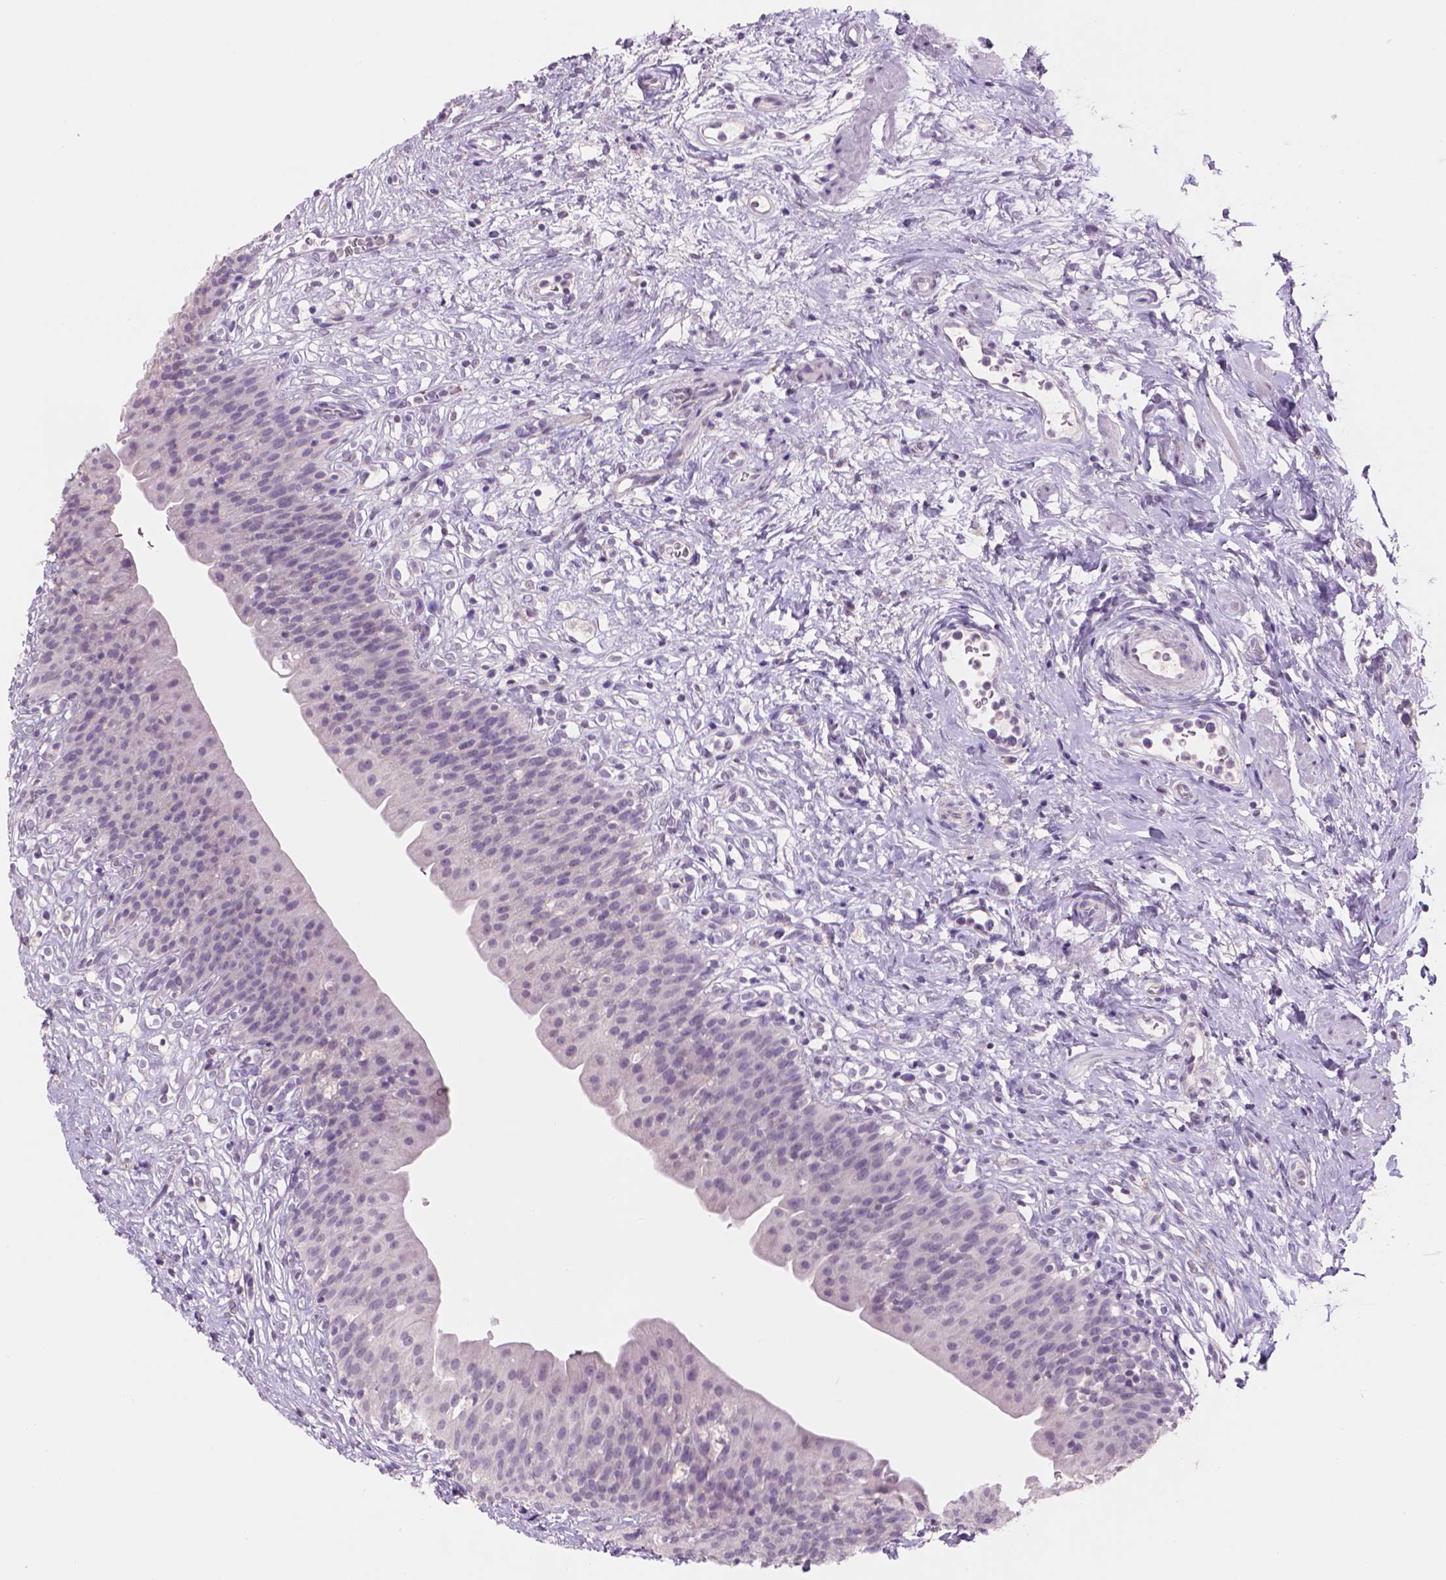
{"staining": {"intensity": "negative", "quantity": "none", "location": "none"}, "tissue": "urinary bladder", "cell_type": "Urothelial cells", "image_type": "normal", "snomed": [{"axis": "morphology", "description": "Normal tissue, NOS"}, {"axis": "topography", "description": "Urinary bladder"}], "caption": "Immunohistochemistry (IHC) photomicrograph of benign human urinary bladder stained for a protein (brown), which reveals no positivity in urothelial cells.", "gene": "ENO2", "patient": {"sex": "male", "age": 76}}